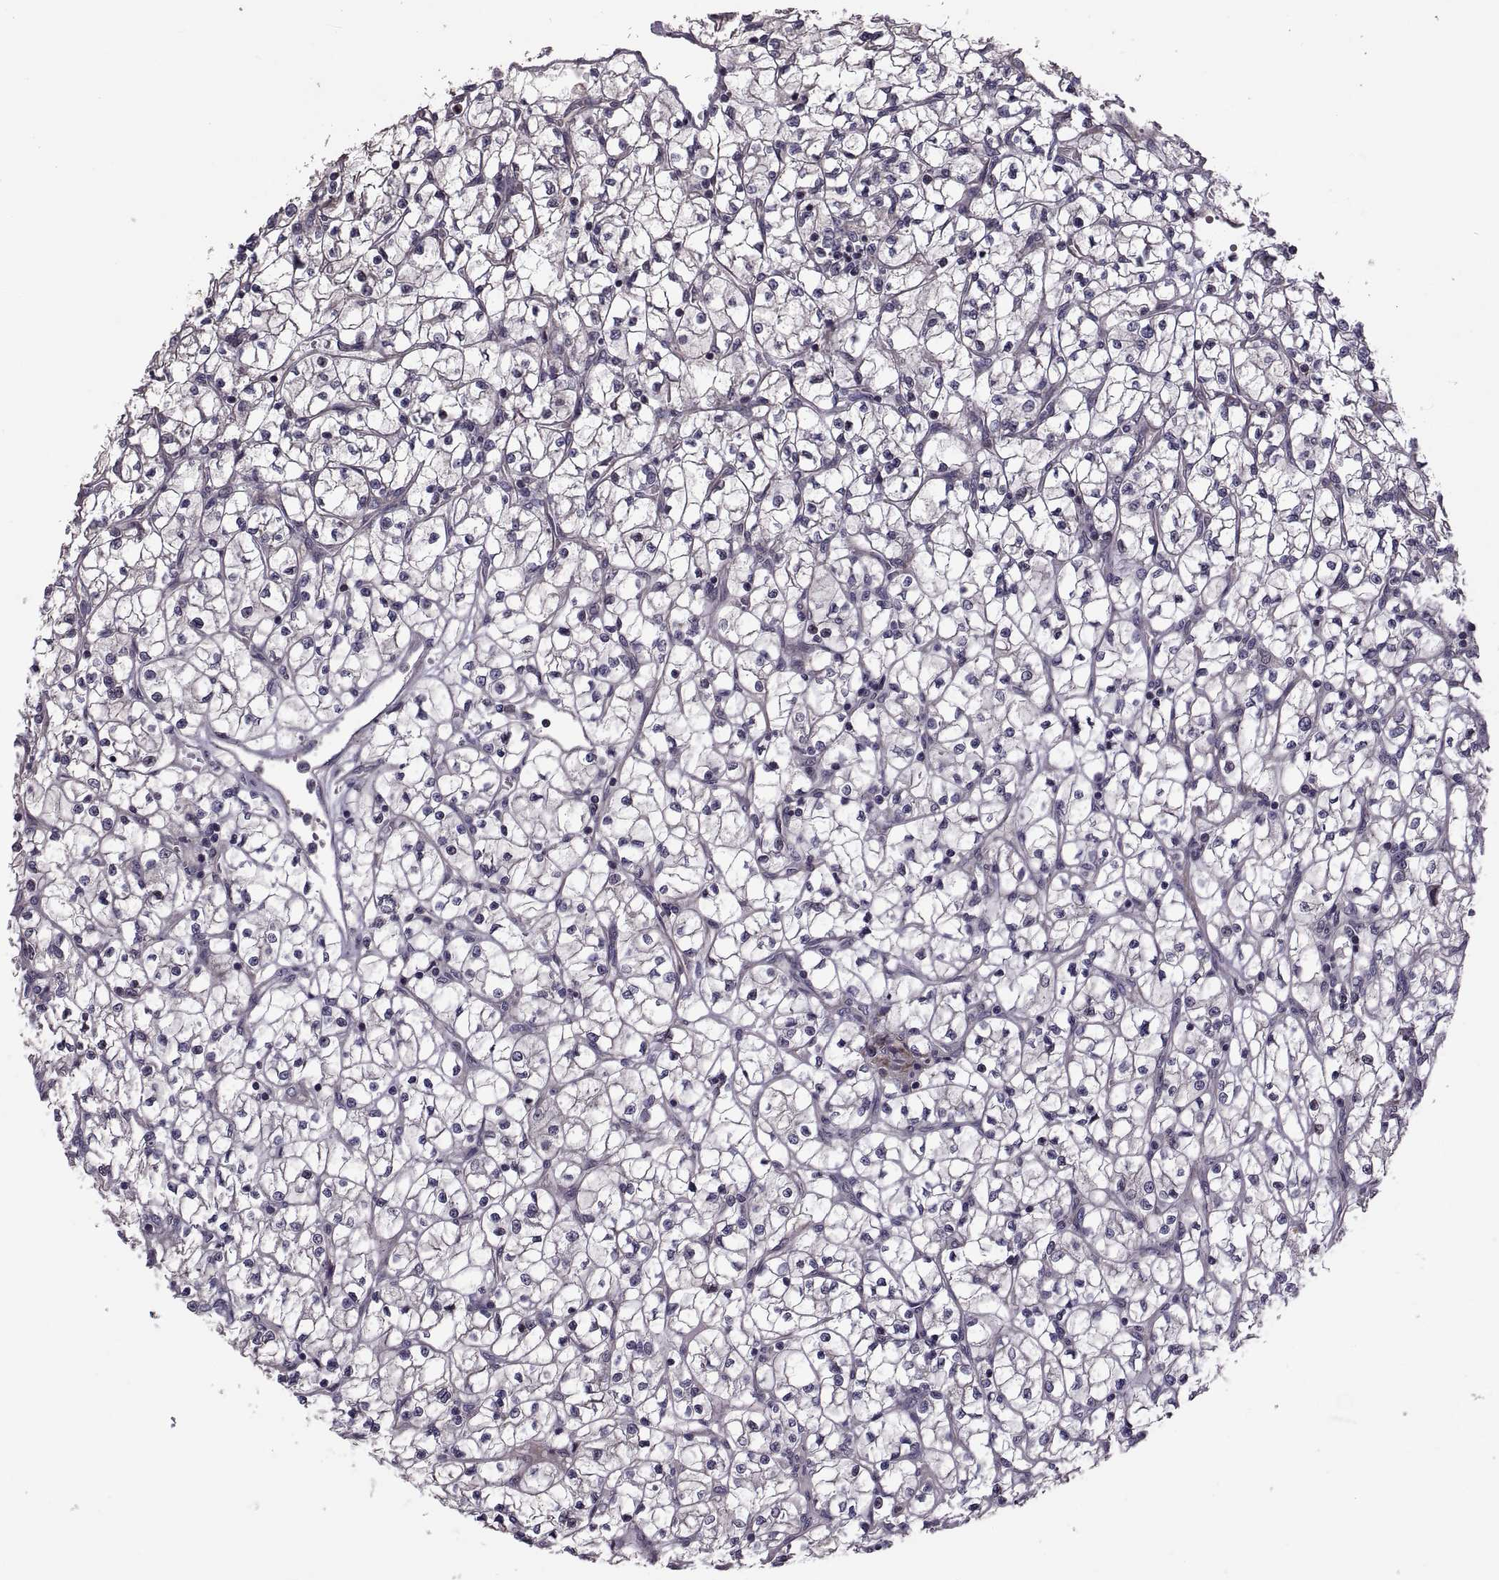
{"staining": {"intensity": "negative", "quantity": "none", "location": "none"}, "tissue": "renal cancer", "cell_type": "Tumor cells", "image_type": "cancer", "snomed": [{"axis": "morphology", "description": "Adenocarcinoma, NOS"}, {"axis": "topography", "description": "Kidney"}], "caption": "The immunohistochemistry image has no significant staining in tumor cells of adenocarcinoma (renal) tissue.", "gene": "PMM2", "patient": {"sex": "female", "age": 64}}